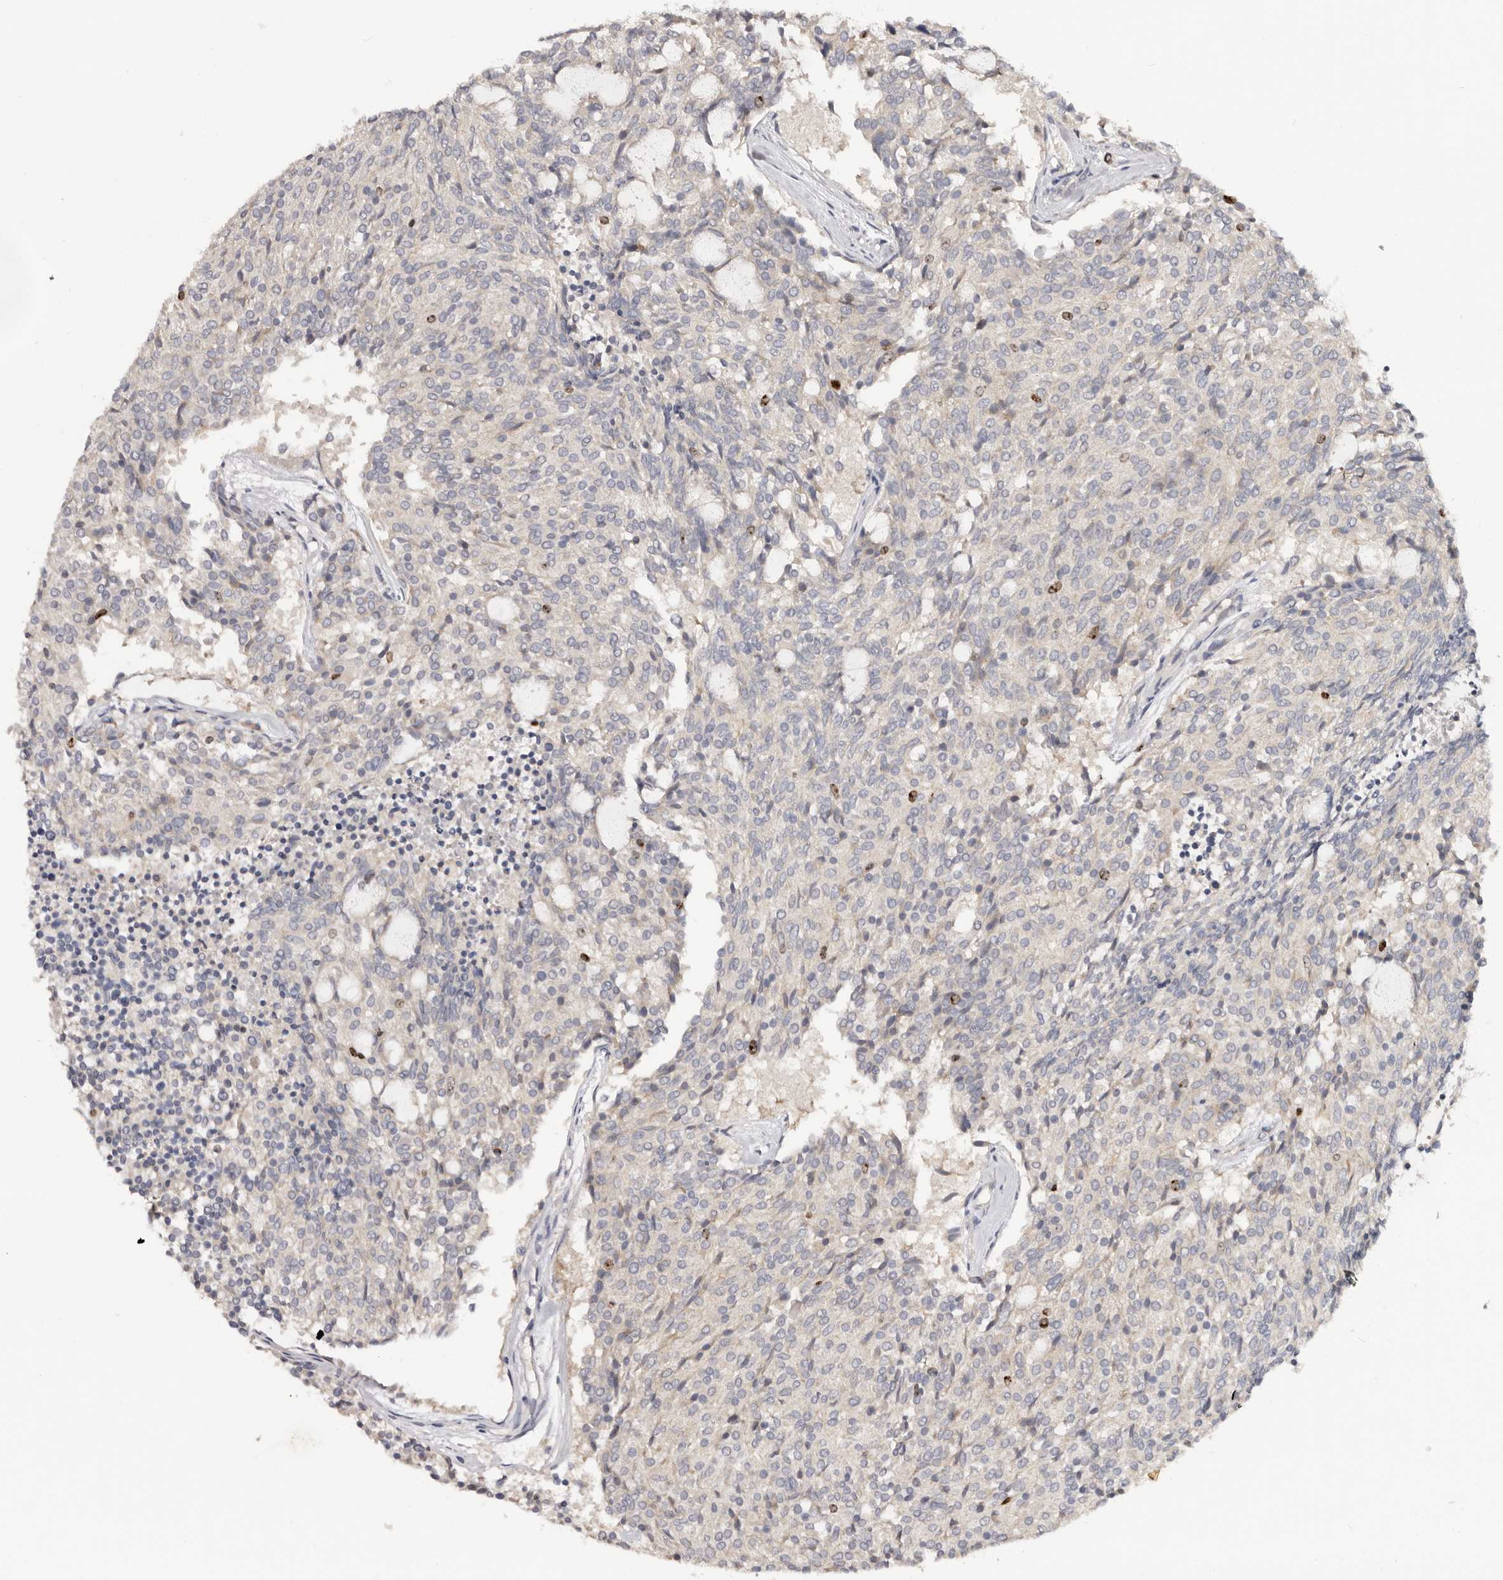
{"staining": {"intensity": "moderate", "quantity": "<25%", "location": "nuclear"}, "tissue": "carcinoid", "cell_type": "Tumor cells", "image_type": "cancer", "snomed": [{"axis": "morphology", "description": "Carcinoid, malignant, NOS"}, {"axis": "topography", "description": "Pancreas"}], "caption": "A high-resolution photomicrograph shows immunohistochemistry staining of malignant carcinoid, which shows moderate nuclear staining in about <25% of tumor cells. The staining was performed using DAB to visualize the protein expression in brown, while the nuclei were stained in blue with hematoxylin (Magnification: 20x).", "gene": "CCDC190", "patient": {"sex": "female", "age": 54}}